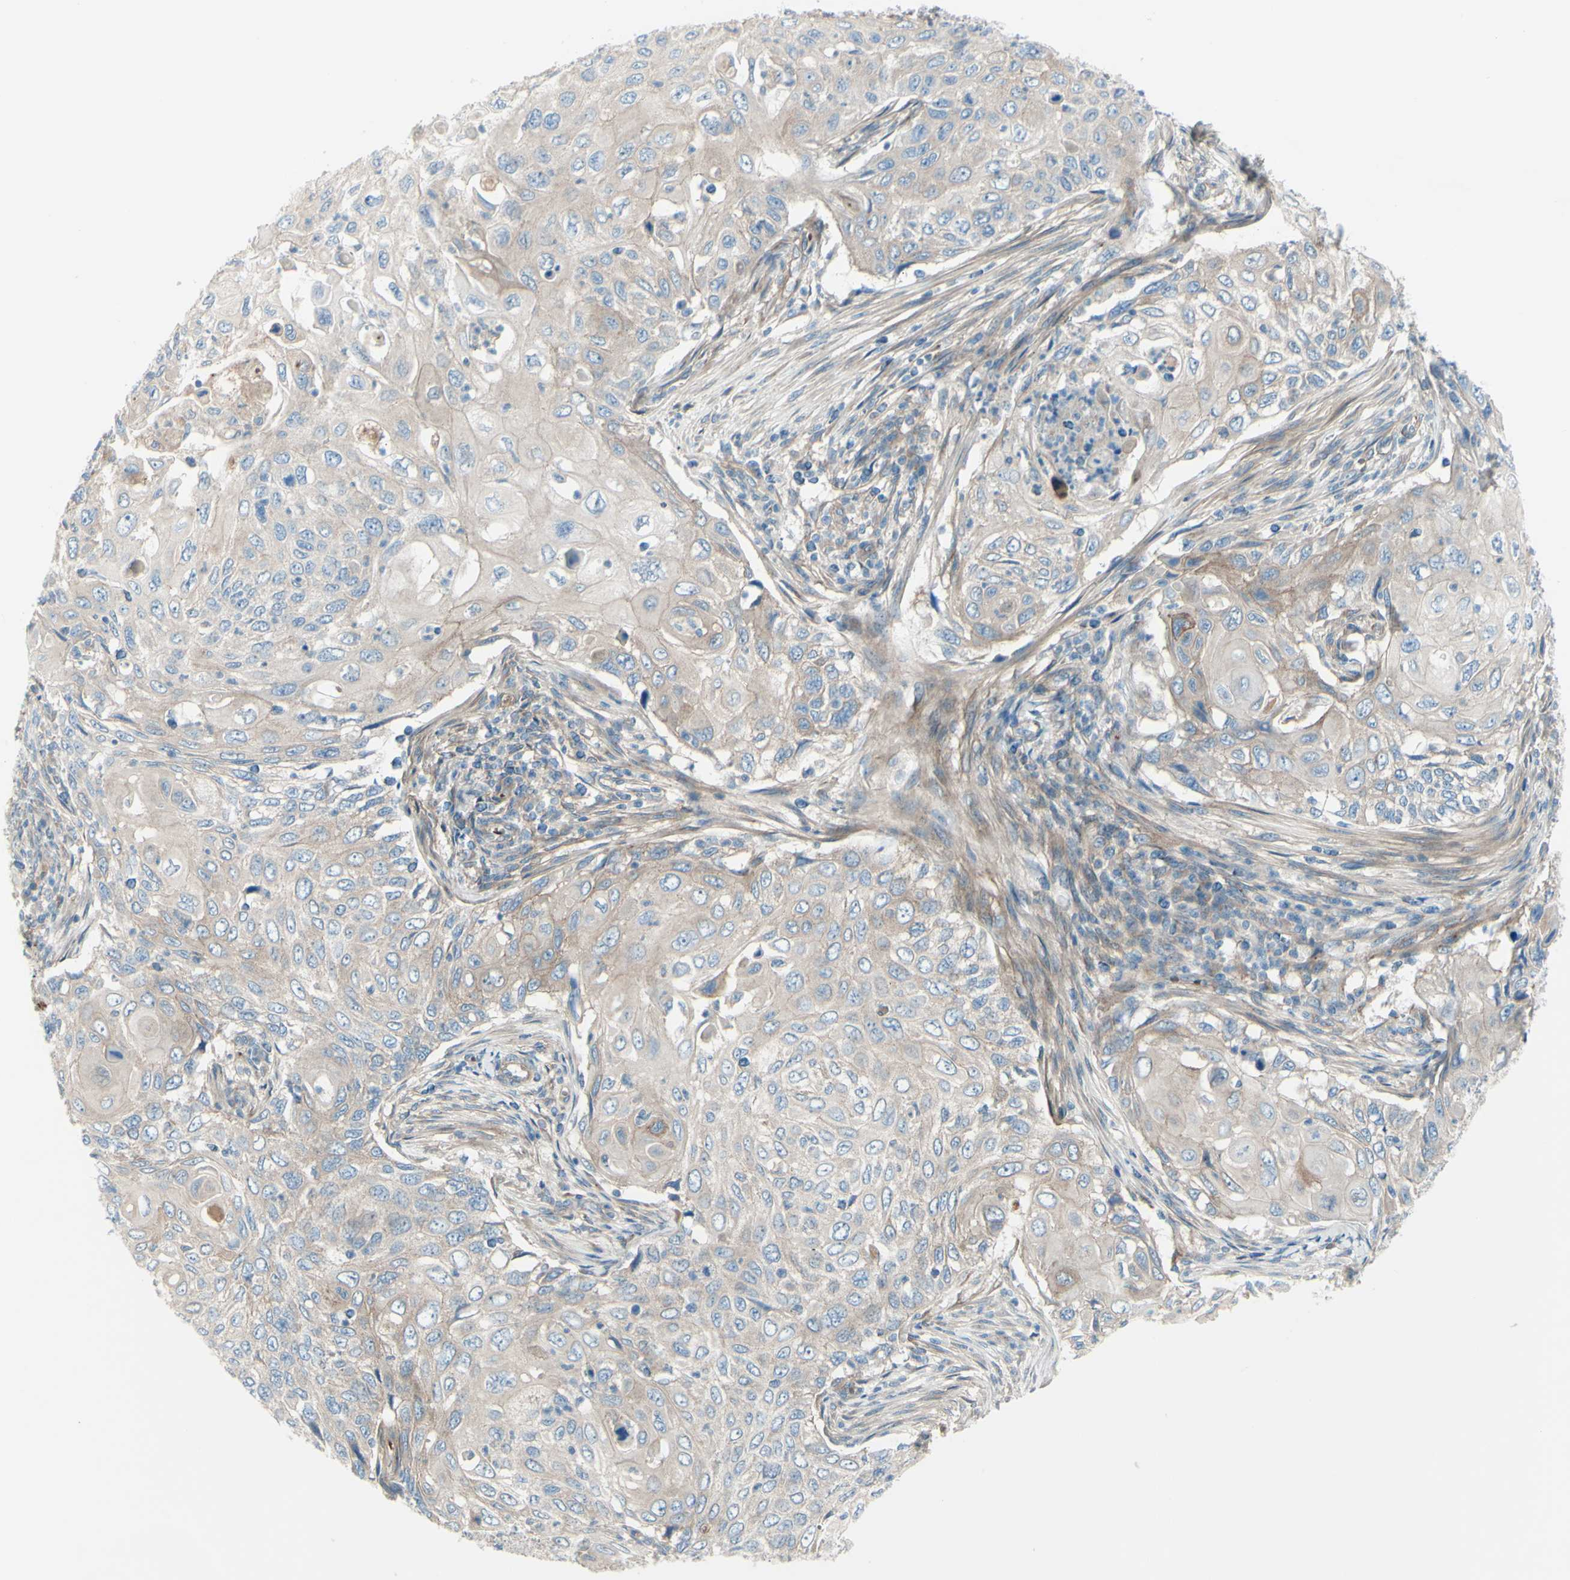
{"staining": {"intensity": "weak", "quantity": "25%-75%", "location": "cytoplasmic/membranous"}, "tissue": "cervical cancer", "cell_type": "Tumor cells", "image_type": "cancer", "snomed": [{"axis": "morphology", "description": "Squamous cell carcinoma, NOS"}, {"axis": "topography", "description": "Cervix"}], "caption": "Immunohistochemical staining of cervical cancer displays low levels of weak cytoplasmic/membranous protein positivity in about 25%-75% of tumor cells.", "gene": "PCDHGA2", "patient": {"sex": "female", "age": 70}}